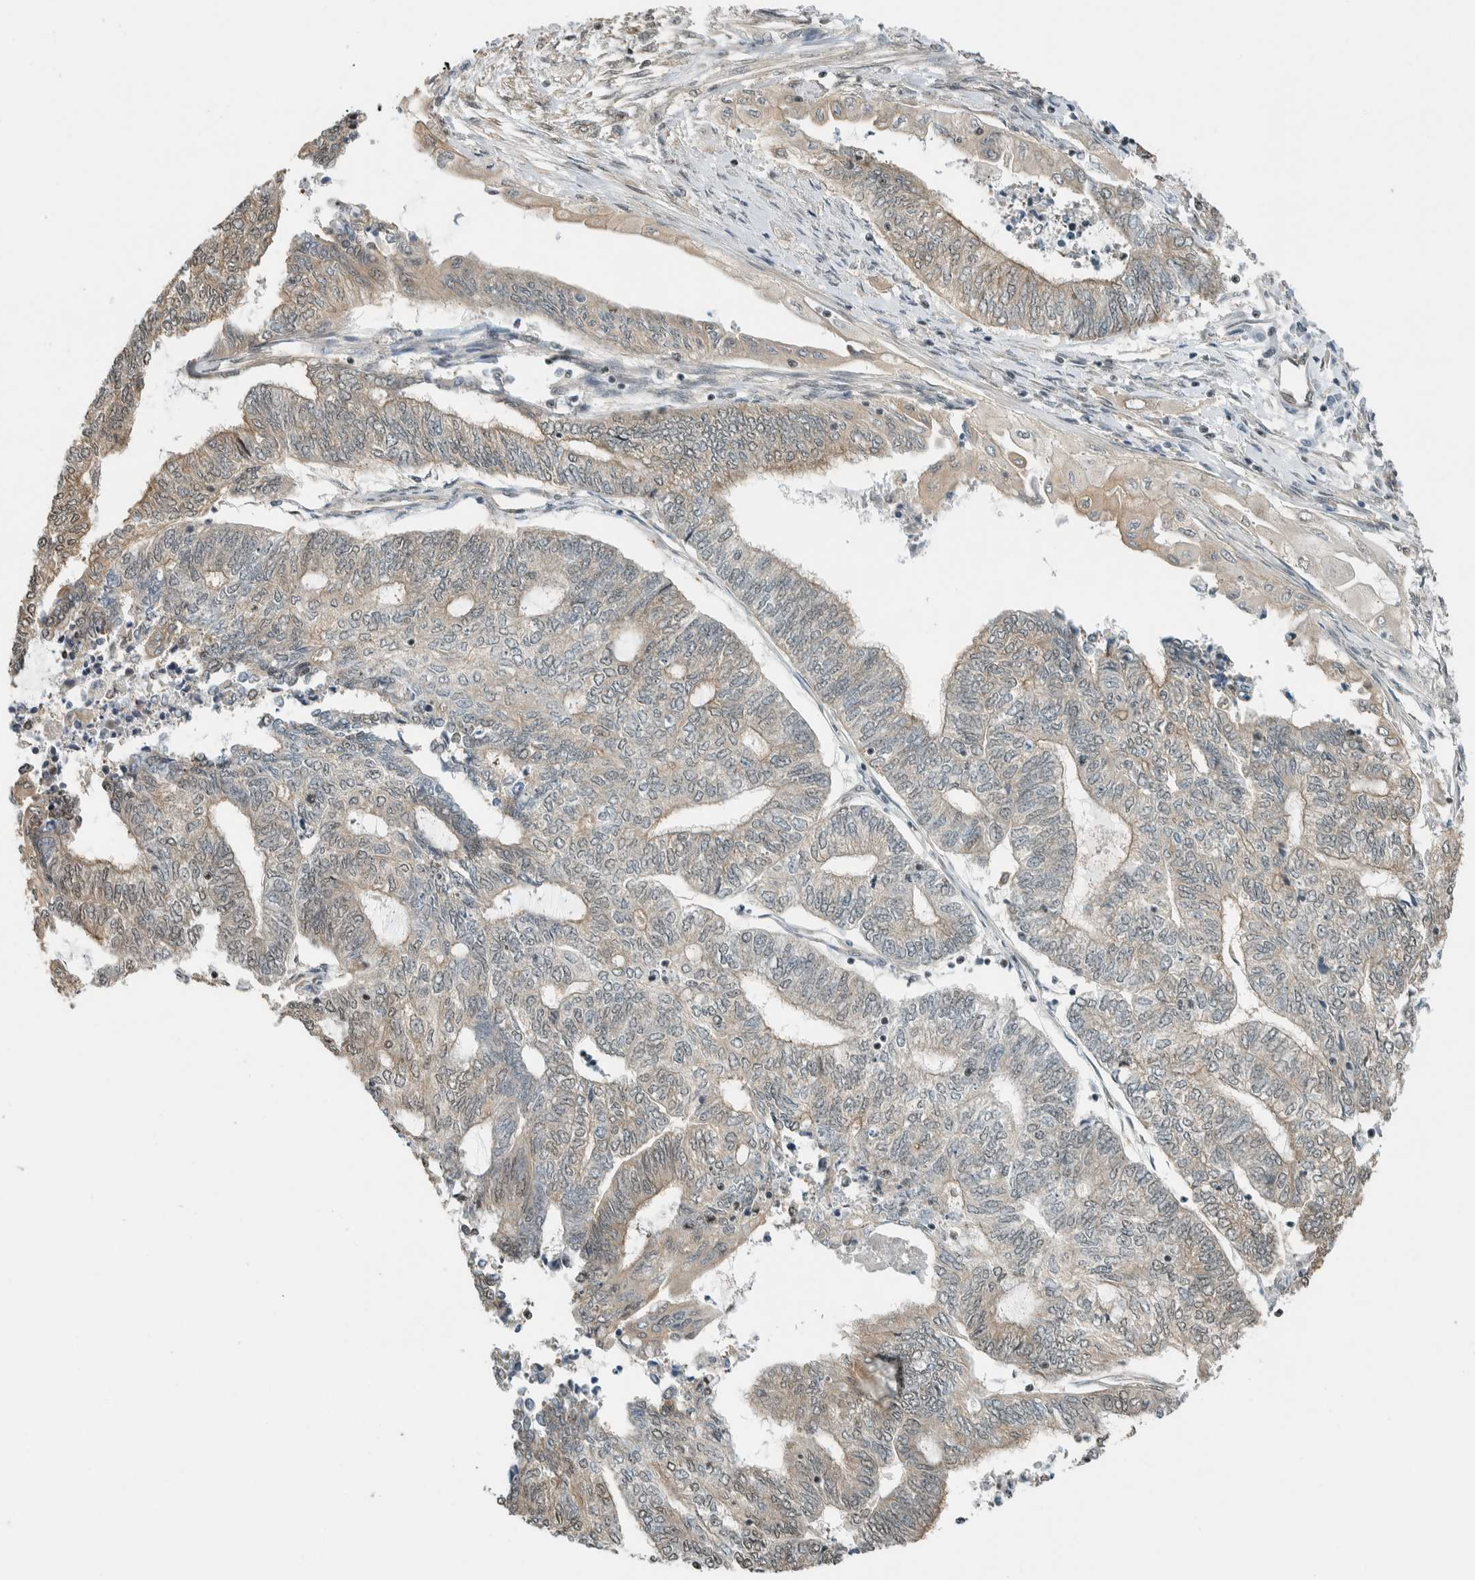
{"staining": {"intensity": "weak", "quantity": "25%-75%", "location": "cytoplasmic/membranous"}, "tissue": "endometrial cancer", "cell_type": "Tumor cells", "image_type": "cancer", "snomed": [{"axis": "morphology", "description": "Adenocarcinoma, NOS"}, {"axis": "topography", "description": "Uterus"}, {"axis": "topography", "description": "Endometrium"}], "caption": "Immunohistochemical staining of endometrial cancer (adenocarcinoma) exhibits low levels of weak cytoplasmic/membranous staining in approximately 25%-75% of tumor cells.", "gene": "NIBAN2", "patient": {"sex": "female", "age": 70}}